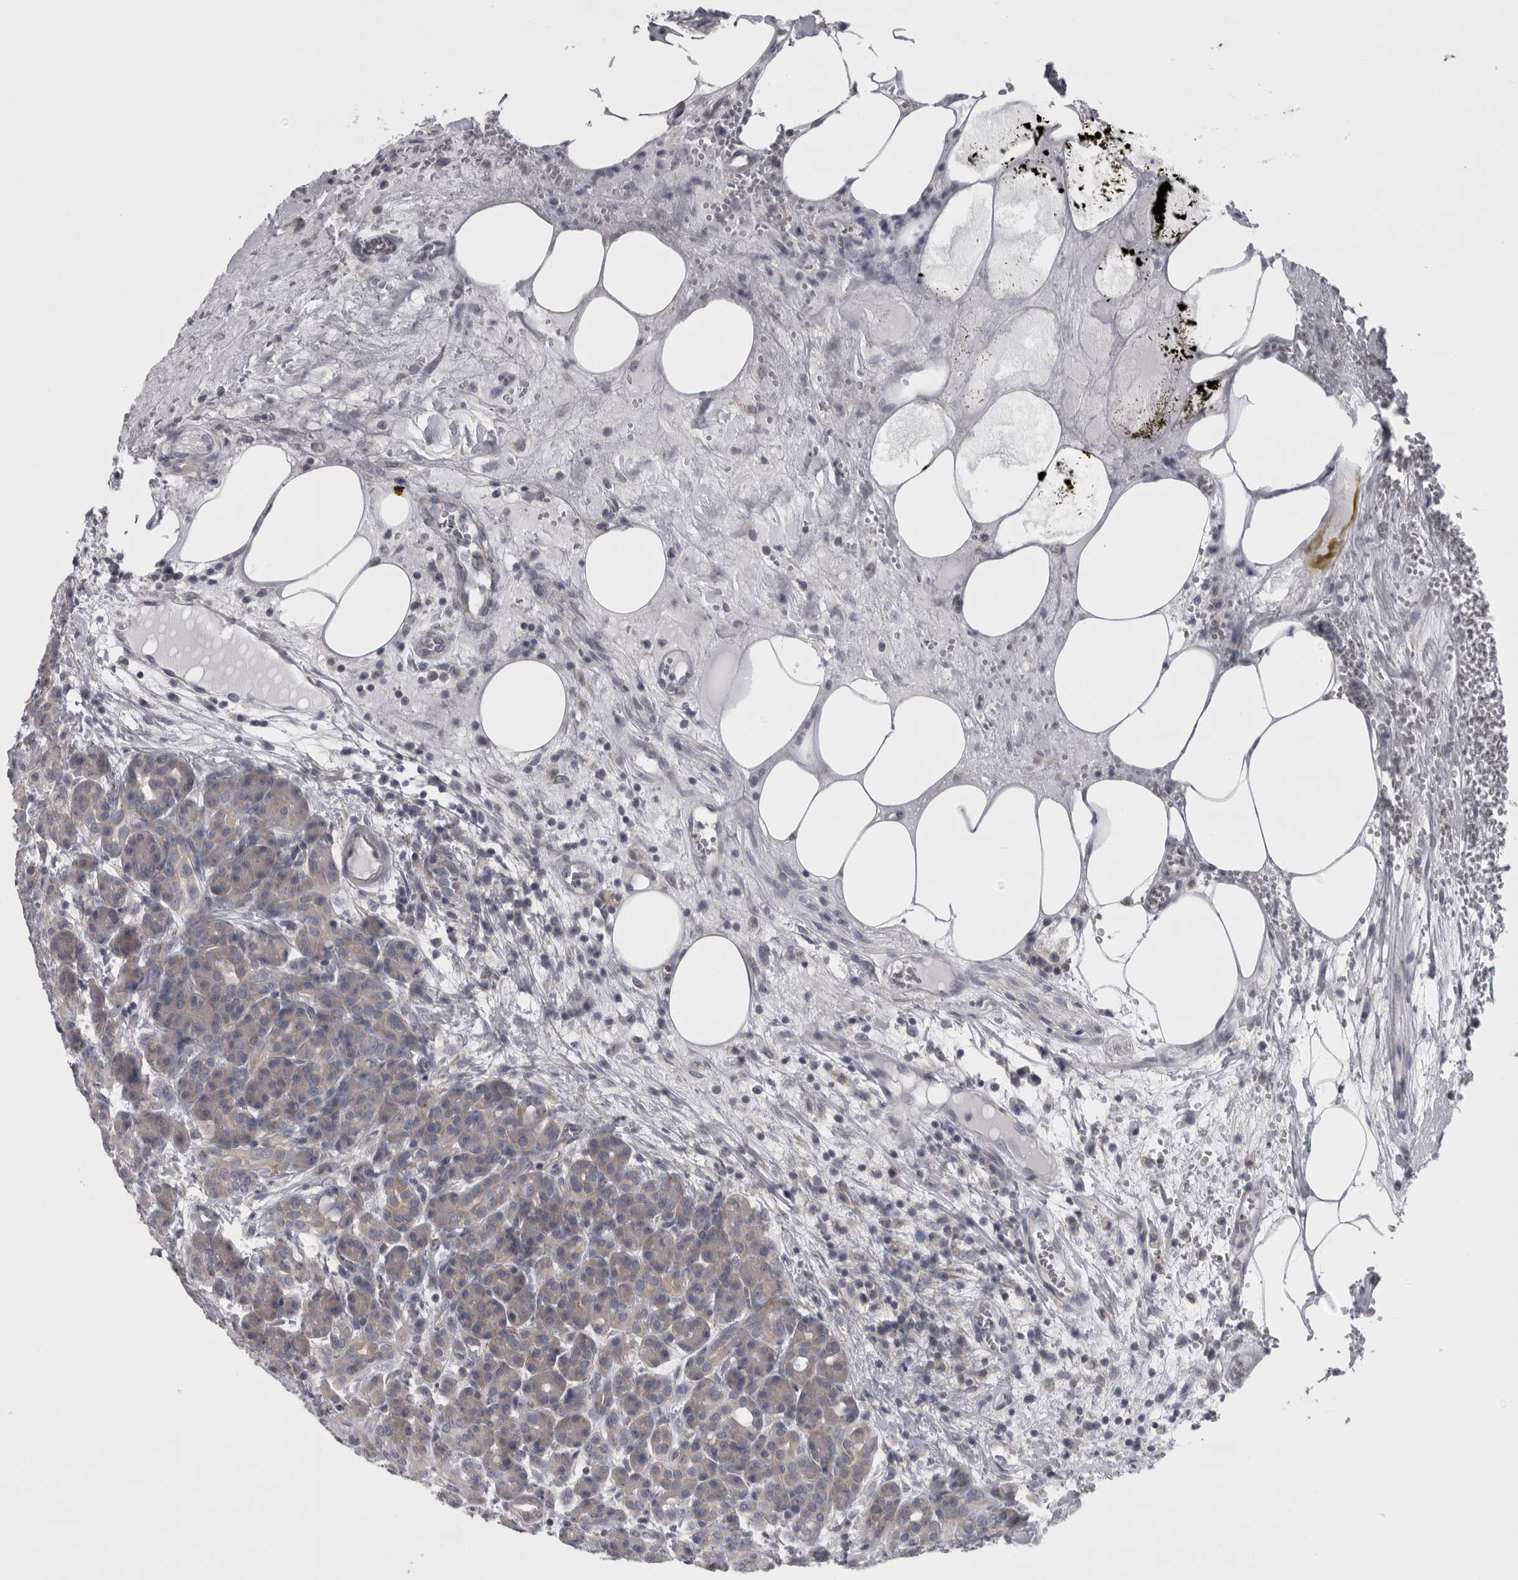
{"staining": {"intensity": "weak", "quantity": "<25%", "location": "cytoplasmic/membranous"}, "tissue": "pancreas", "cell_type": "Exocrine glandular cells", "image_type": "normal", "snomed": [{"axis": "morphology", "description": "Normal tissue, NOS"}, {"axis": "topography", "description": "Pancreas"}], "caption": "A photomicrograph of pancreas stained for a protein shows no brown staining in exocrine glandular cells.", "gene": "PRRC2C", "patient": {"sex": "male", "age": 63}}